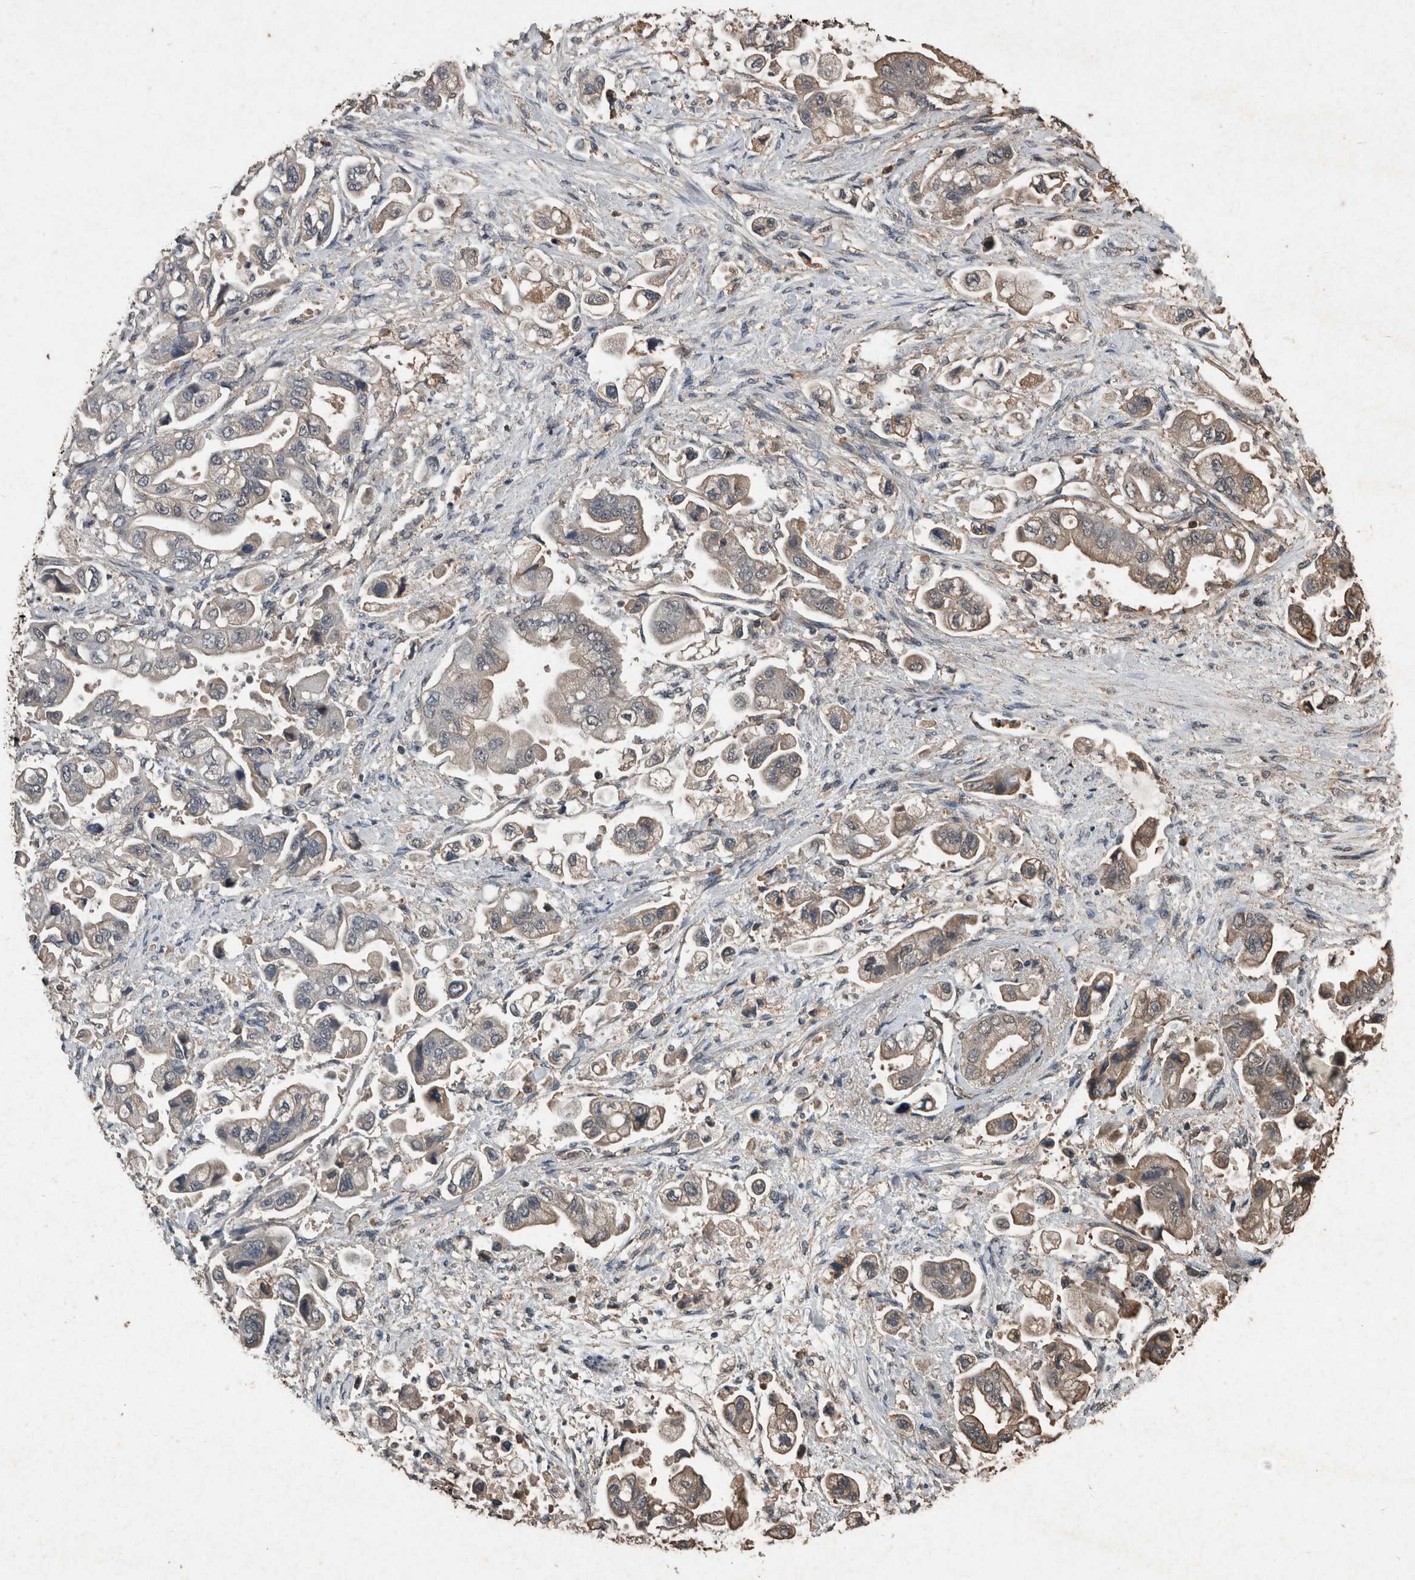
{"staining": {"intensity": "weak", "quantity": "<25%", "location": "cytoplasmic/membranous"}, "tissue": "stomach cancer", "cell_type": "Tumor cells", "image_type": "cancer", "snomed": [{"axis": "morphology", "description": "Adenocarcinoma, NOS"}, {"axis": "topography", "description": "Stomach"}], "caption": "Stomach cancer (adenocarcinoma) was stained to show a protein in brown. There is no significant expression in tumor cells.", "gene": "FGFRL1", "patient": {"sex": "male", "age": 62}}